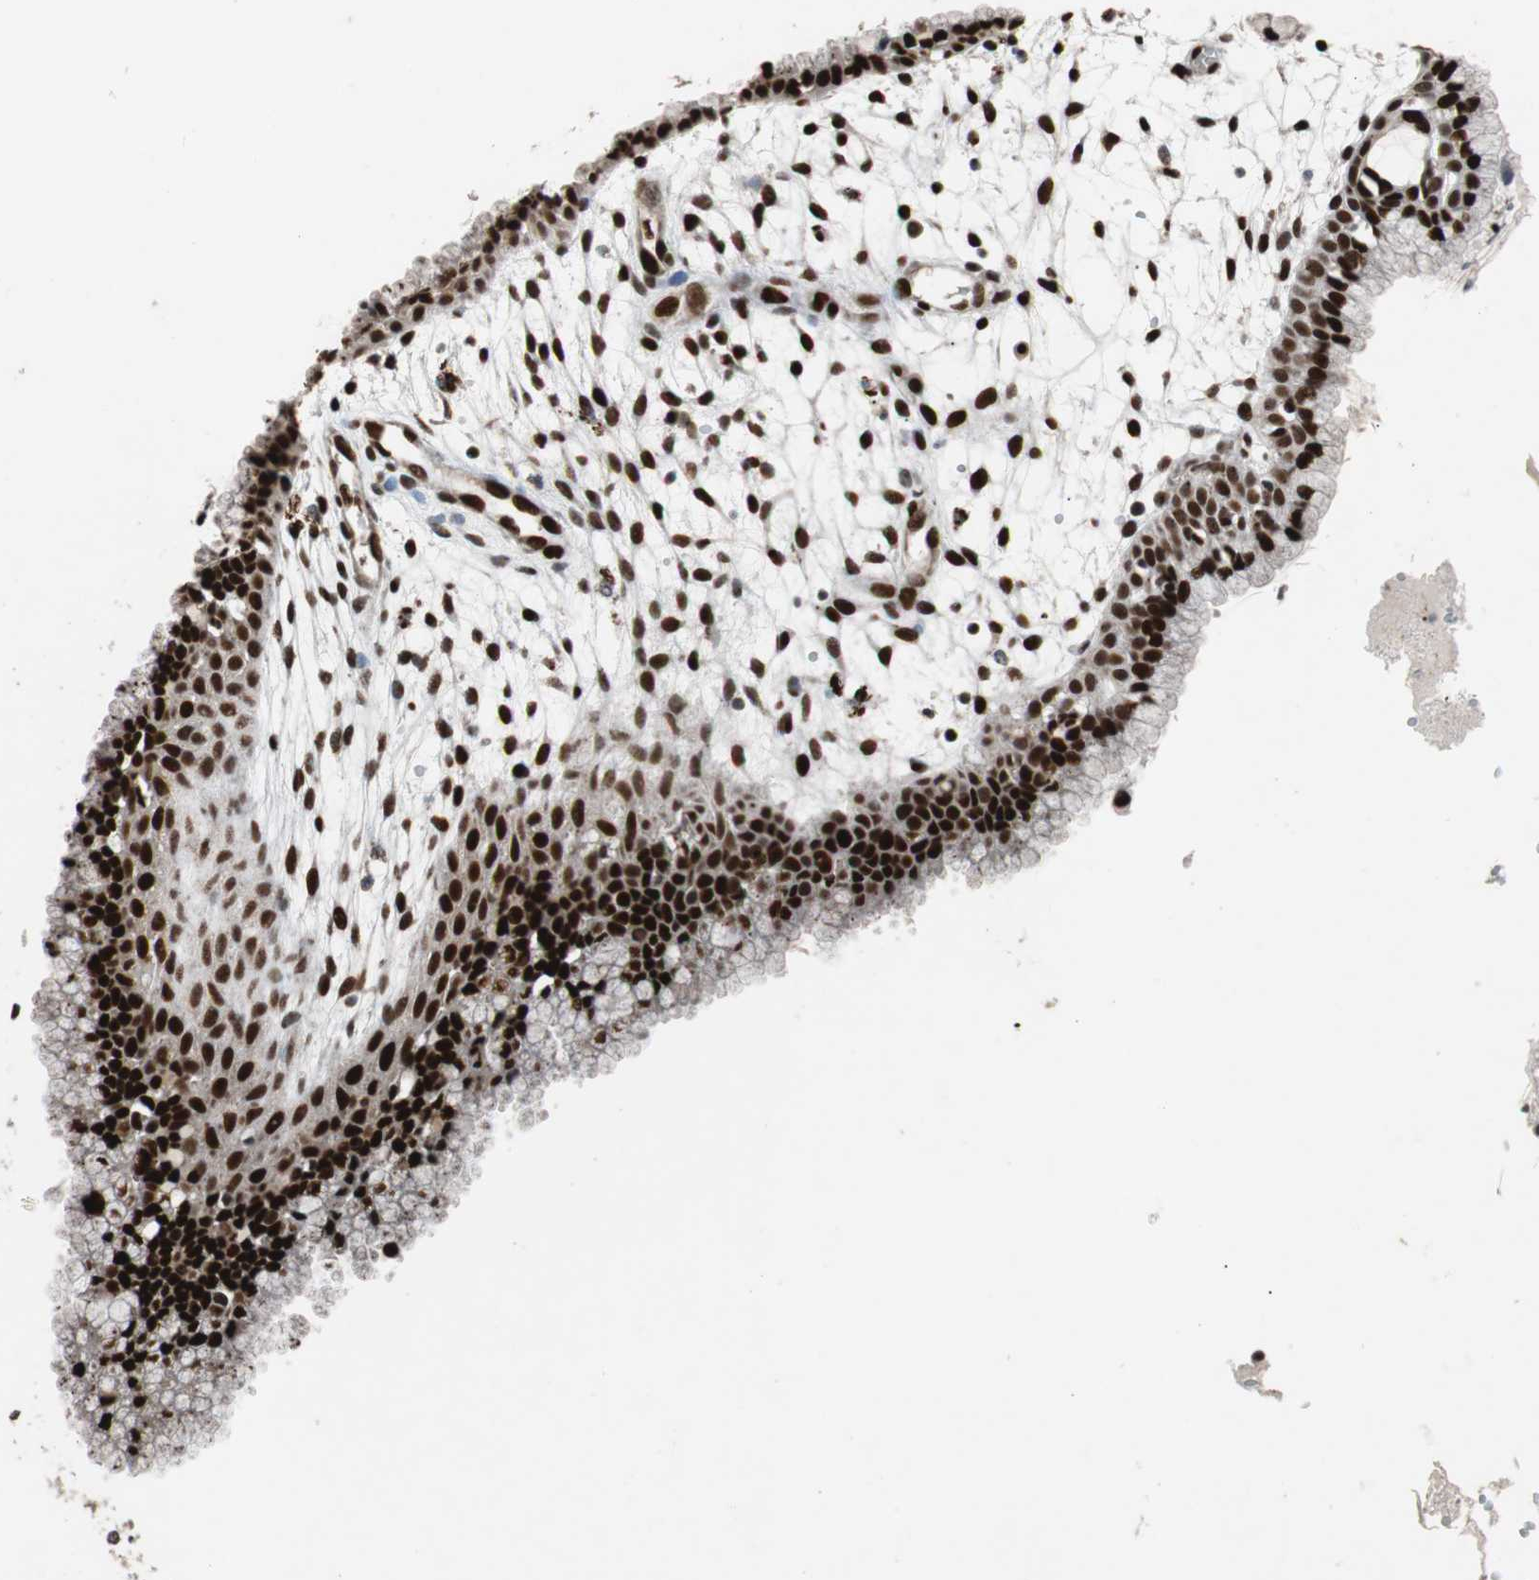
{"staining": {"intensity": "strong", "quantity": ">75%", "location": "nuclear"}, "tissue": "cervix", "cell_type": "Glandular cells", "image_type": "normal", "snomed": [{"axis": "morphology", "description": "Normal tissue, NOS"}, {"axis": "topography", "description": "Cervix"}], "caption": "An image of cervix stained for a protein shows strong nuclear brown staining in glandular cells. (DAB (3,3'-diaminobenzidine) = brown stain, brightfield microscopy at high magnification).", "gene": "NBL1", "patient": {"sex": "female", "age": 39}}